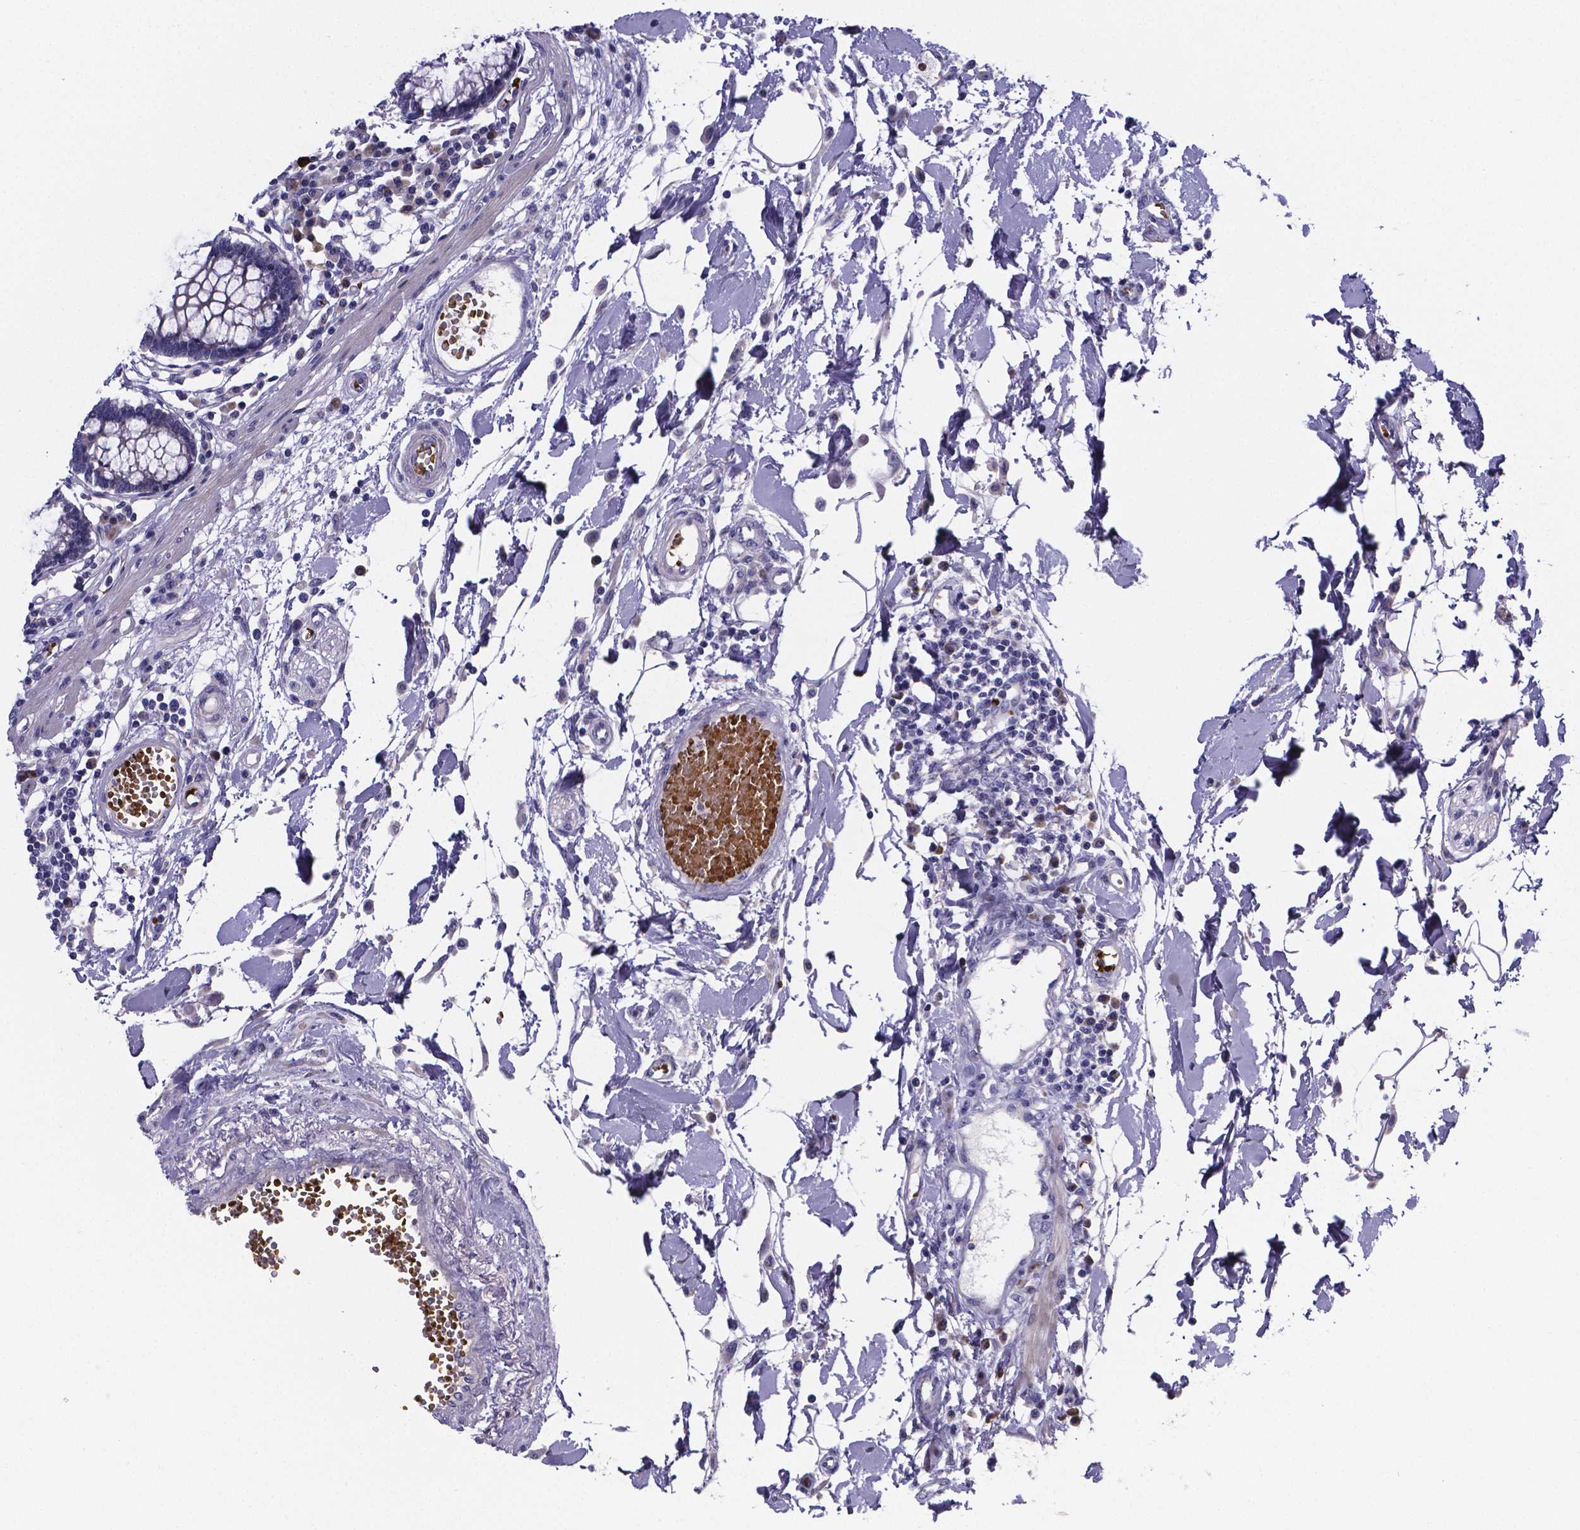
{"staining": {"intensity": "negative", "quantity": "none", "location": "none"}, "tissue": "colon", "cell_type": "Endothelial cells", "image_type": "normal", "snomed": [{"axis": "morphology", "description": "Normal tissue, NOS"}, {"axis": "morphology", "description": "Adenocarcinoma, NOS"}, {"axis": "topography", "description": "Colon"}], "caption": "IHC of unremarkable human colon demonstrates no positivity in endothelial cells.", "gene": "GABRA3", "patient": {"sex": "male", "age": 83}}